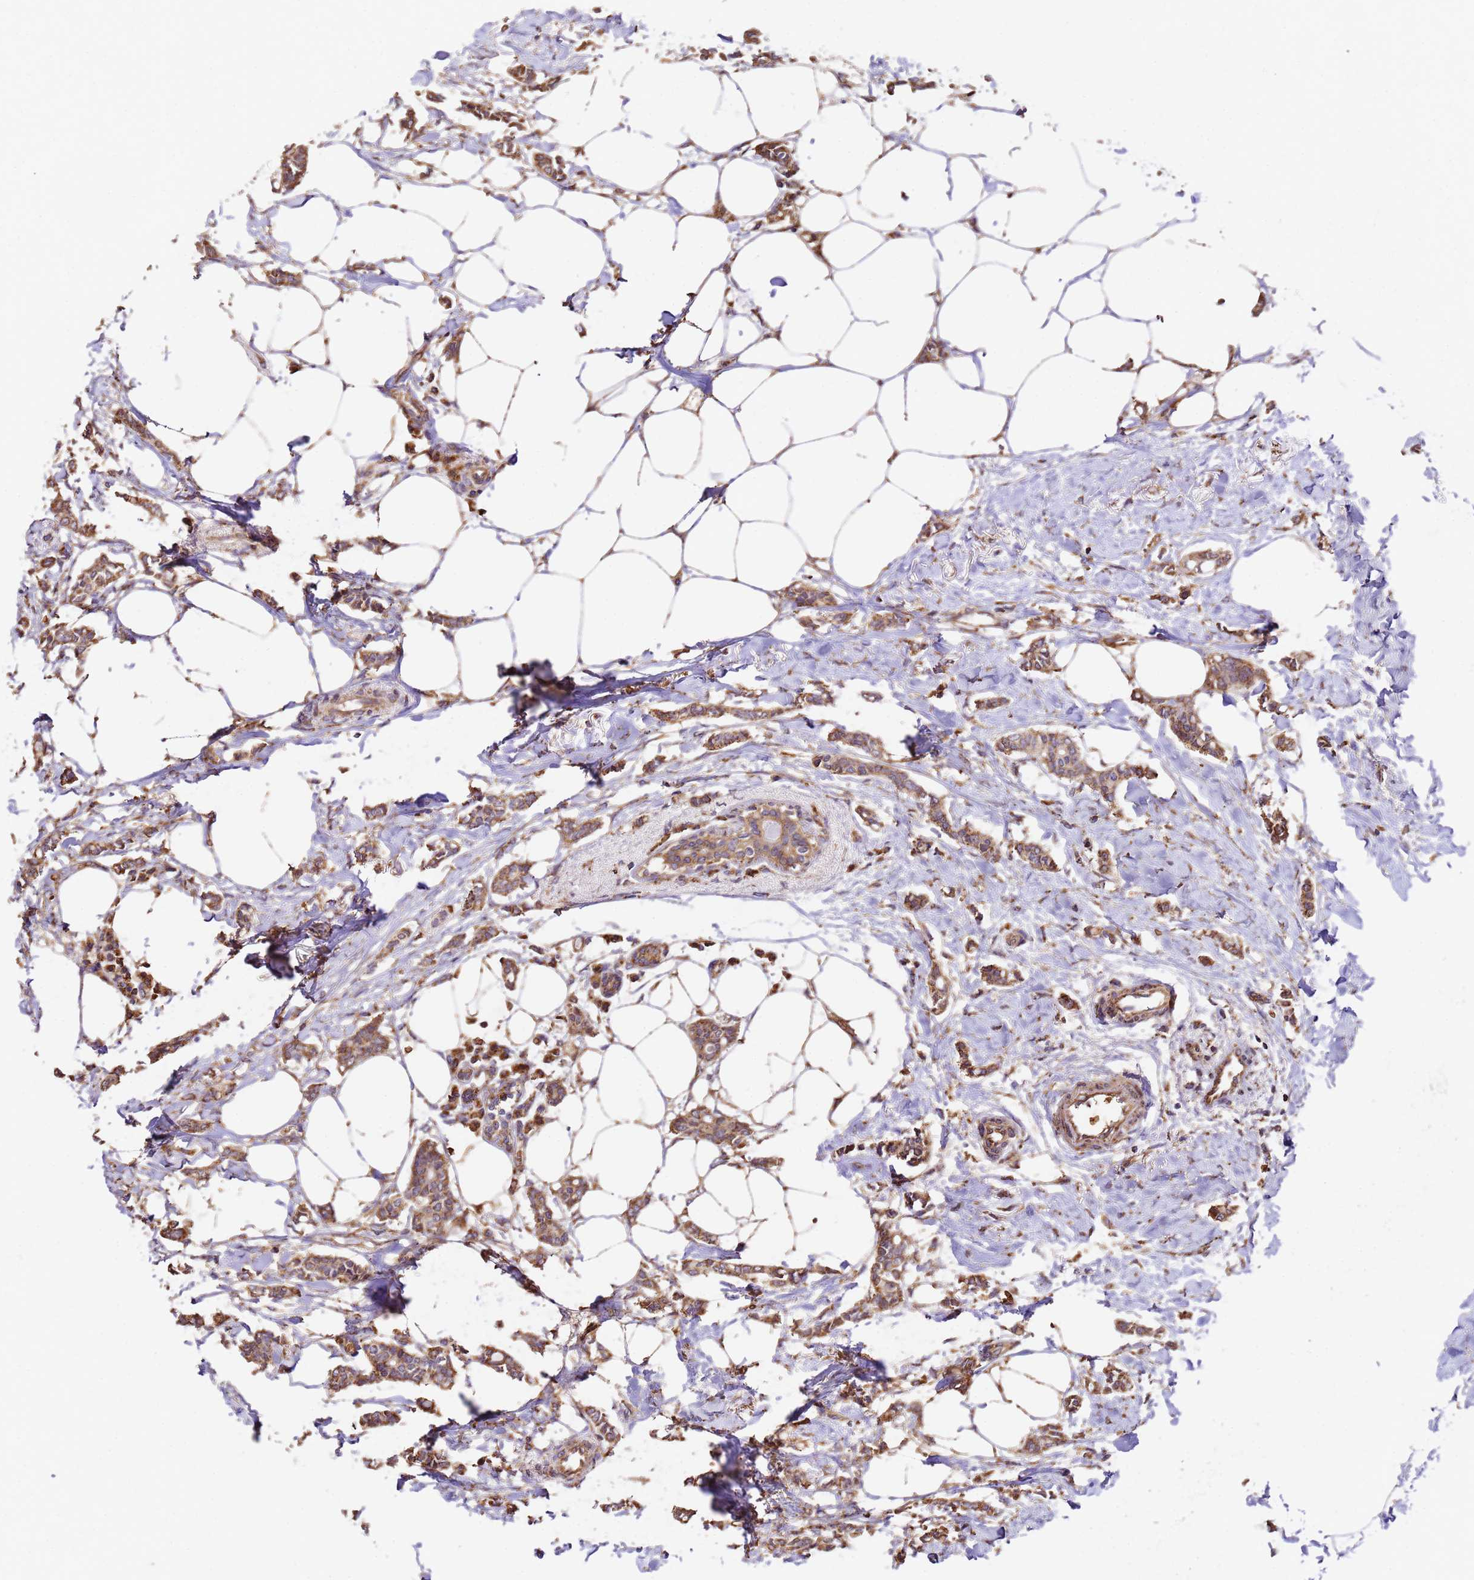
{"staining": {"intensity": "moderate", "quantity": ">75%", "location": "cytoplasmic/membranous"}, "tissue": "breast cancer", "cell_type": "Tumor cells", "image_type": "cancer", "snomed": [{"axis": "morphology", "description": "Duct carcinoma"}, {"axis": "topography", "description": "Breast"}], "caption": "Breast invasive ductal carcinoma stained for a protein exhibits moderate cytoplasmic/membranous positivity in tumor cells.", "gene": "LRRIQ1", "patient": {"sex": "female", "age": 41}}